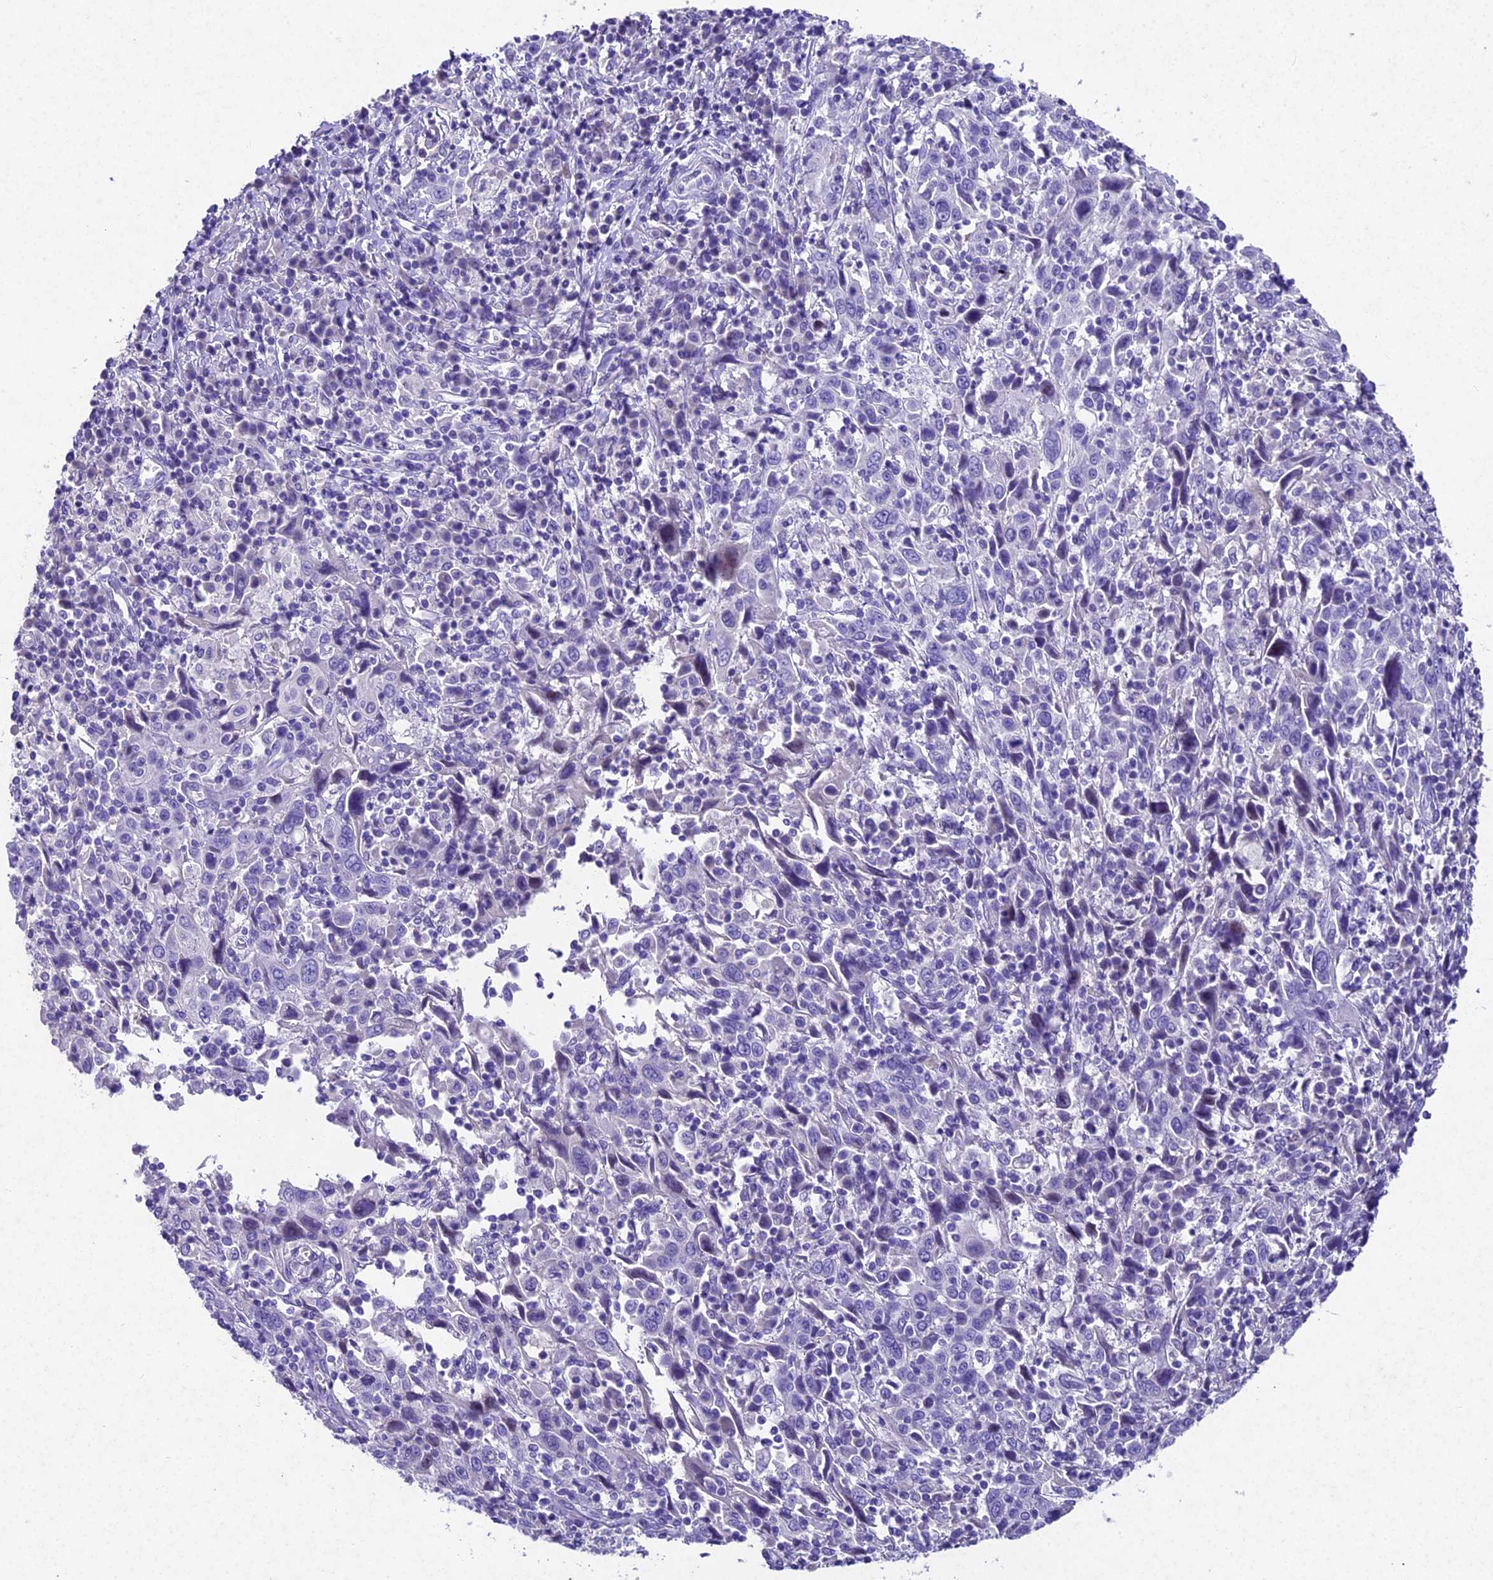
{"staining": {"intensity": "negative", "quantity": "none", "location": "none"}, "tissue": "cervical cancer", "cell_type": "Tumor cells", "image_type": "cancer", "snomed": [{"axis": "morphology", "description": "Squamous cell carcinoma, NOS"}, {"axis": "topography", "description": "Cervix"}], "caption": "A photomicrograph of human cervical squamous cell carcinoma is negative for staining in tumor cells.", "gene": "IFT140", "patient": {"sex": "female", "age": 46}}